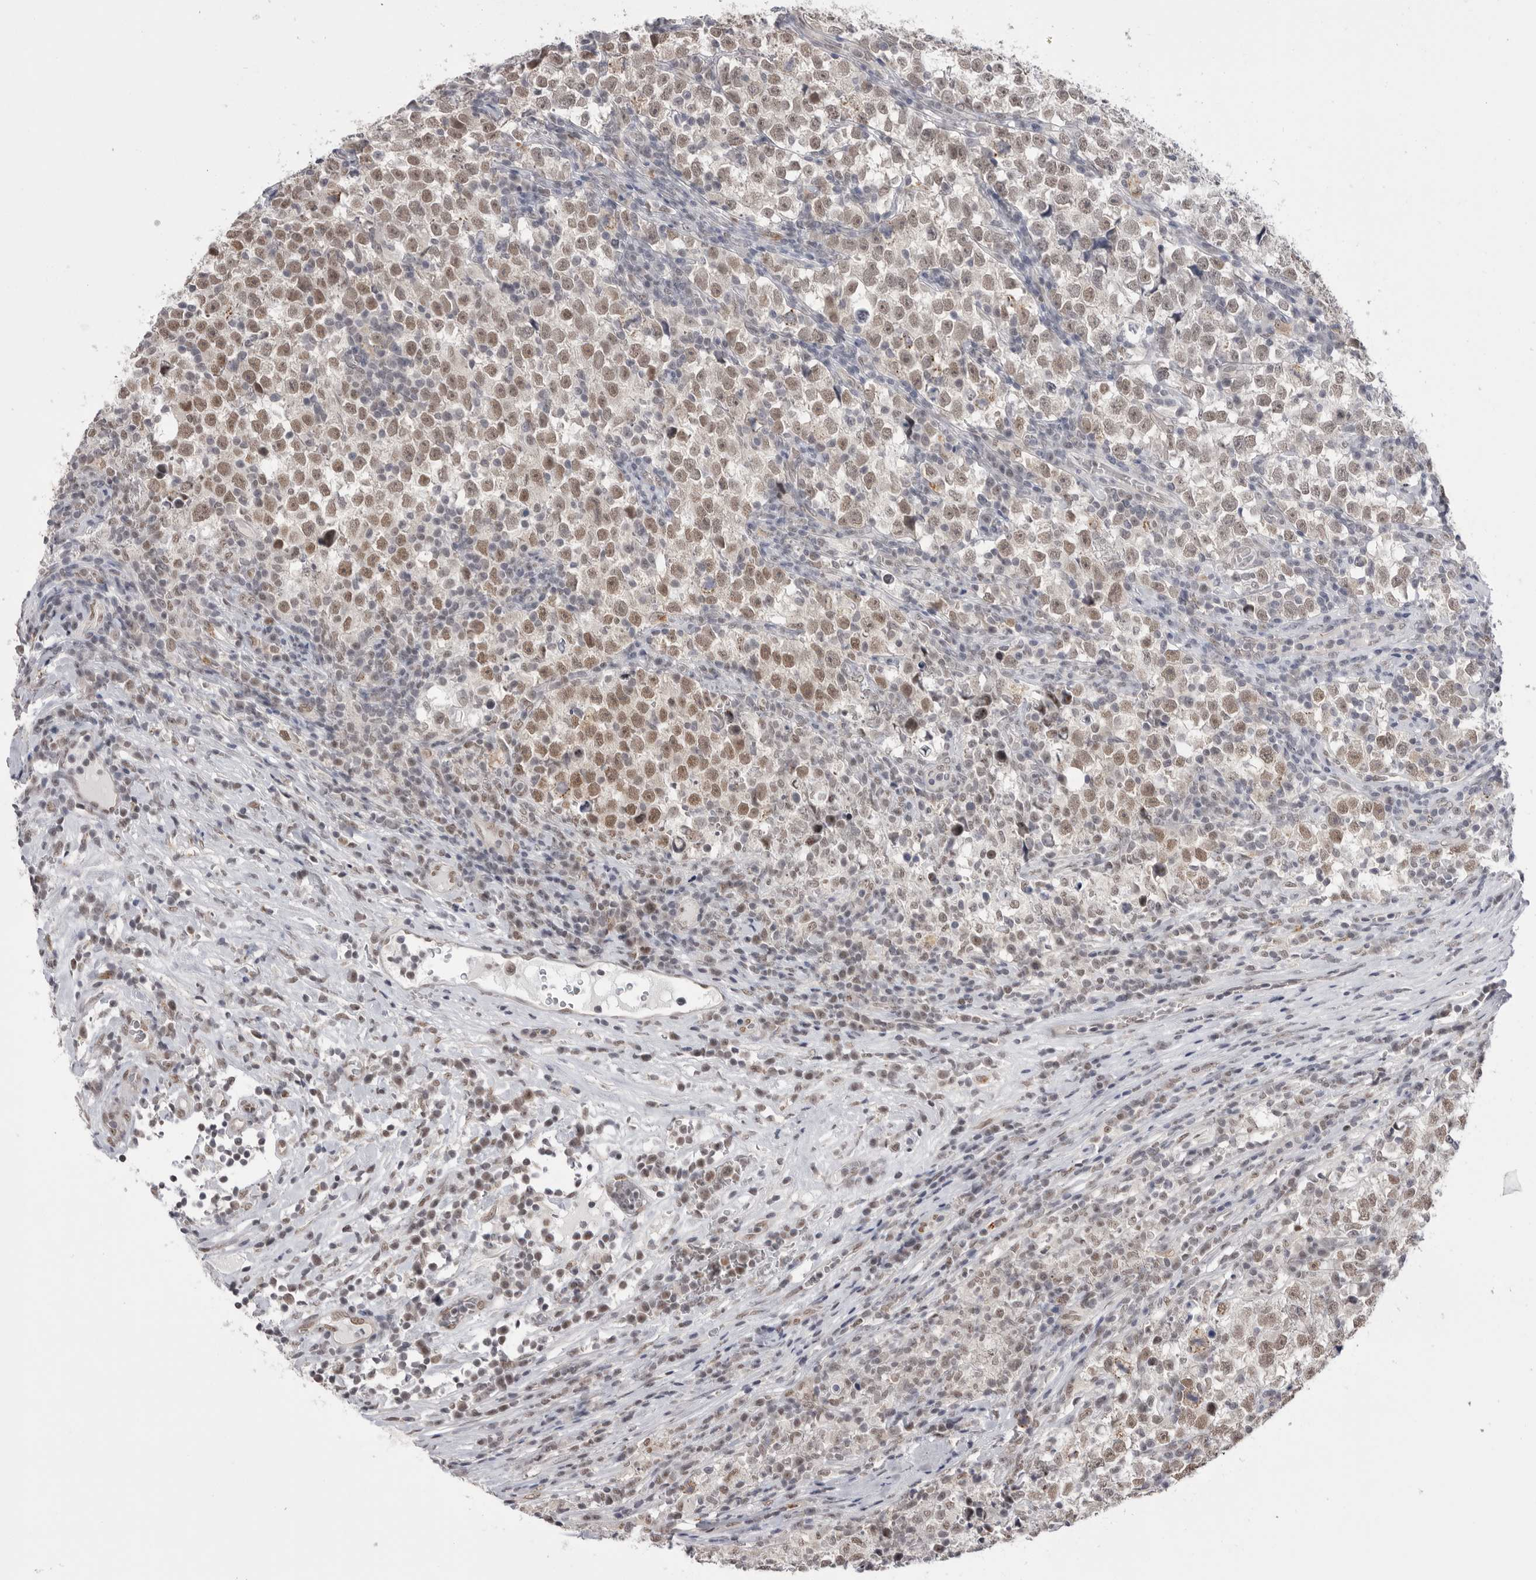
{"staining": {"intensity": "moderate", "quantity": "25%-75%", "location": "nuclear"}, "tissue": "testis cancer", "cell_type": "Tumor cells", "image_type": "cancer", "snomed": [{"axis": "morphology", "description": "Normal tissue, NOS"}, {"axis": "morphology", "description": "Seminoma, NOS"}, {"axis": "topography", "description": "Testis"}], "caption": "Immunohistochemical staining of human testis cancer shows medium levels of moderate nuclear protein staining in about 25%-75% of tumor cells. (Brightfield microscopy of DAB IHC at high magnification).", "gene": "BCLAF3", "patient": {"sex": "male", "age": 43}}